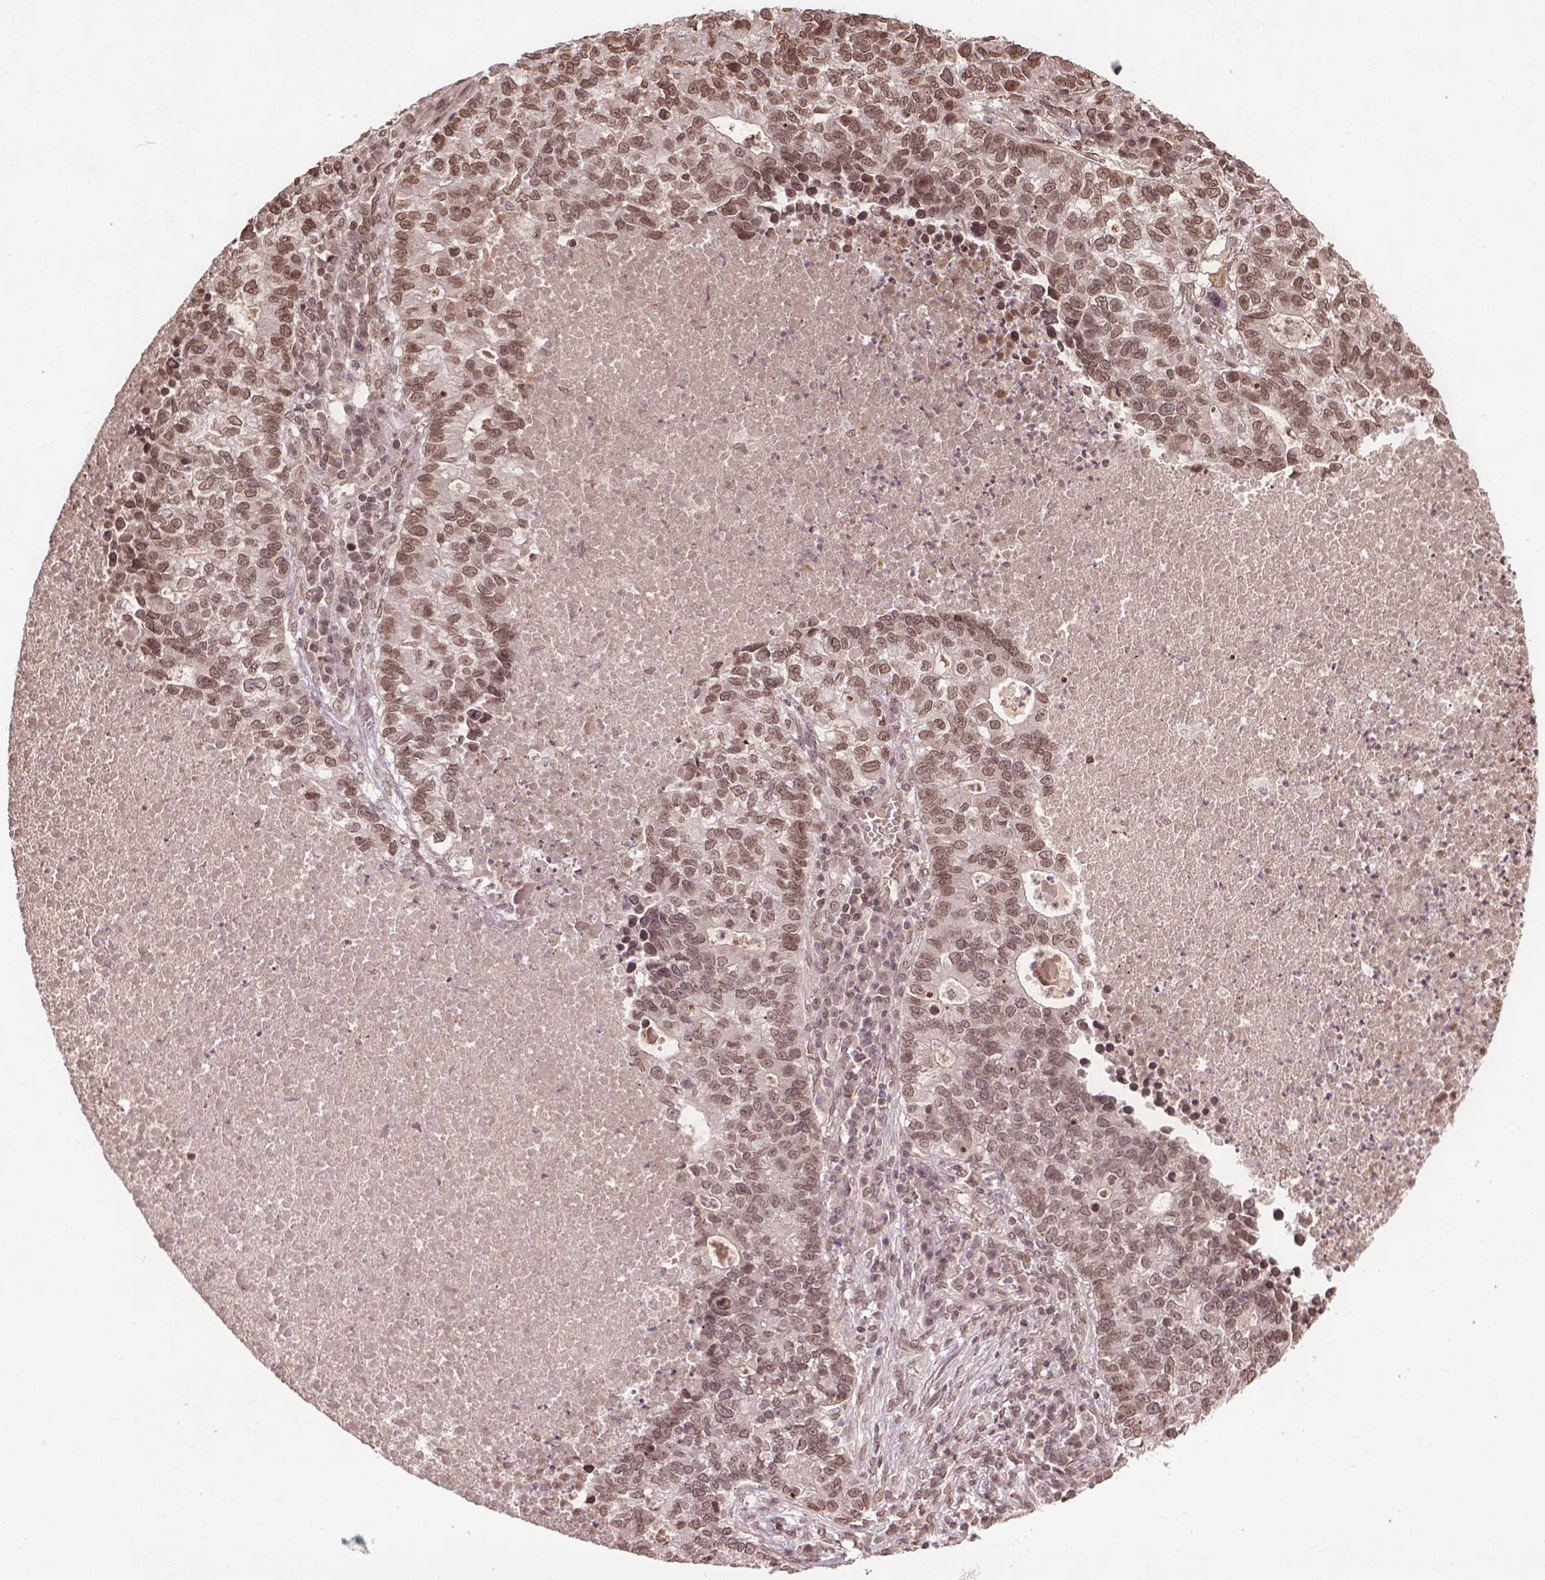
{"staining": {"intensity": "moderate", "quantity": ">75%", "location": "nuclear"}, "tissue": "lung cancer", "cell_type": "Tumor cells", "image_type": "cancer", "snomed": [{"axis": "morphology", "description": "Adenocarcinoma, NOS"}, {"axis": "topography", "description": "Lung"}], "caption": "Tumor cells display medium levels of moderate nuclear staining in approximately >75% of cells in adenocarcinoma (lung). (DAB IHC, brown staining for protein, blue staining for nuclei).", "gene": "BANF1", "patient": {"sex": "male", "age": 57}}